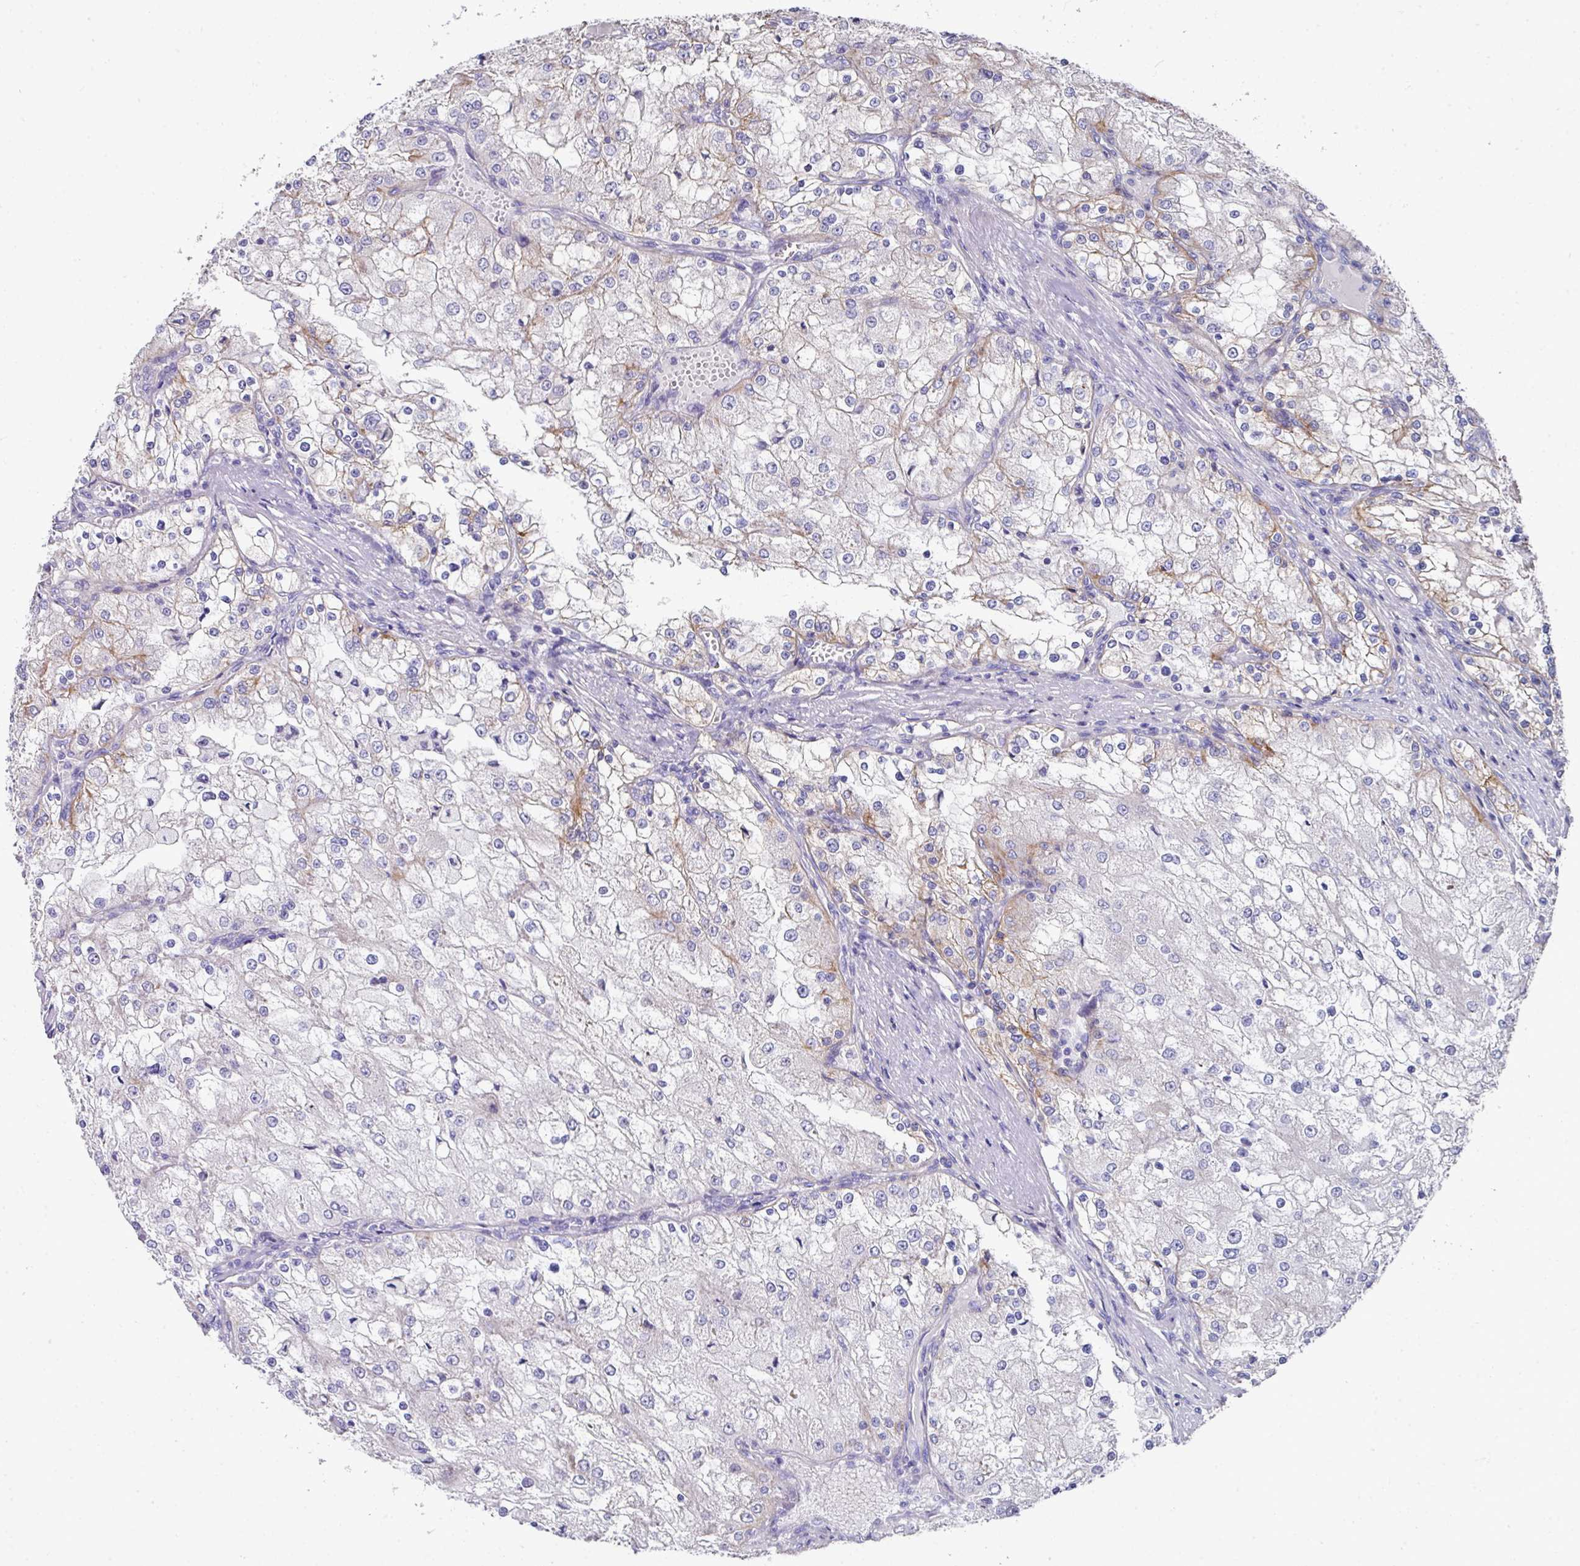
{"staining": {"intensity": "weak", "quantity": "<25%", "location": "cytoplasmic/membranous"}, "tissue": "renal cancer", "cell_type": "Tumor cells", "image_type": "cancer", "snomed": [{"axis": "morphology", "description": "Adenocarcinoma, NOS"}, {"axis": "topography", "description": "Kidney"}], "caption": "Immunohistochemical staining of human renal cancer reveals no significant positivity in tumor cells.", "gene": "CLDN1", "patient": {"sex": "female", "age": 74}}